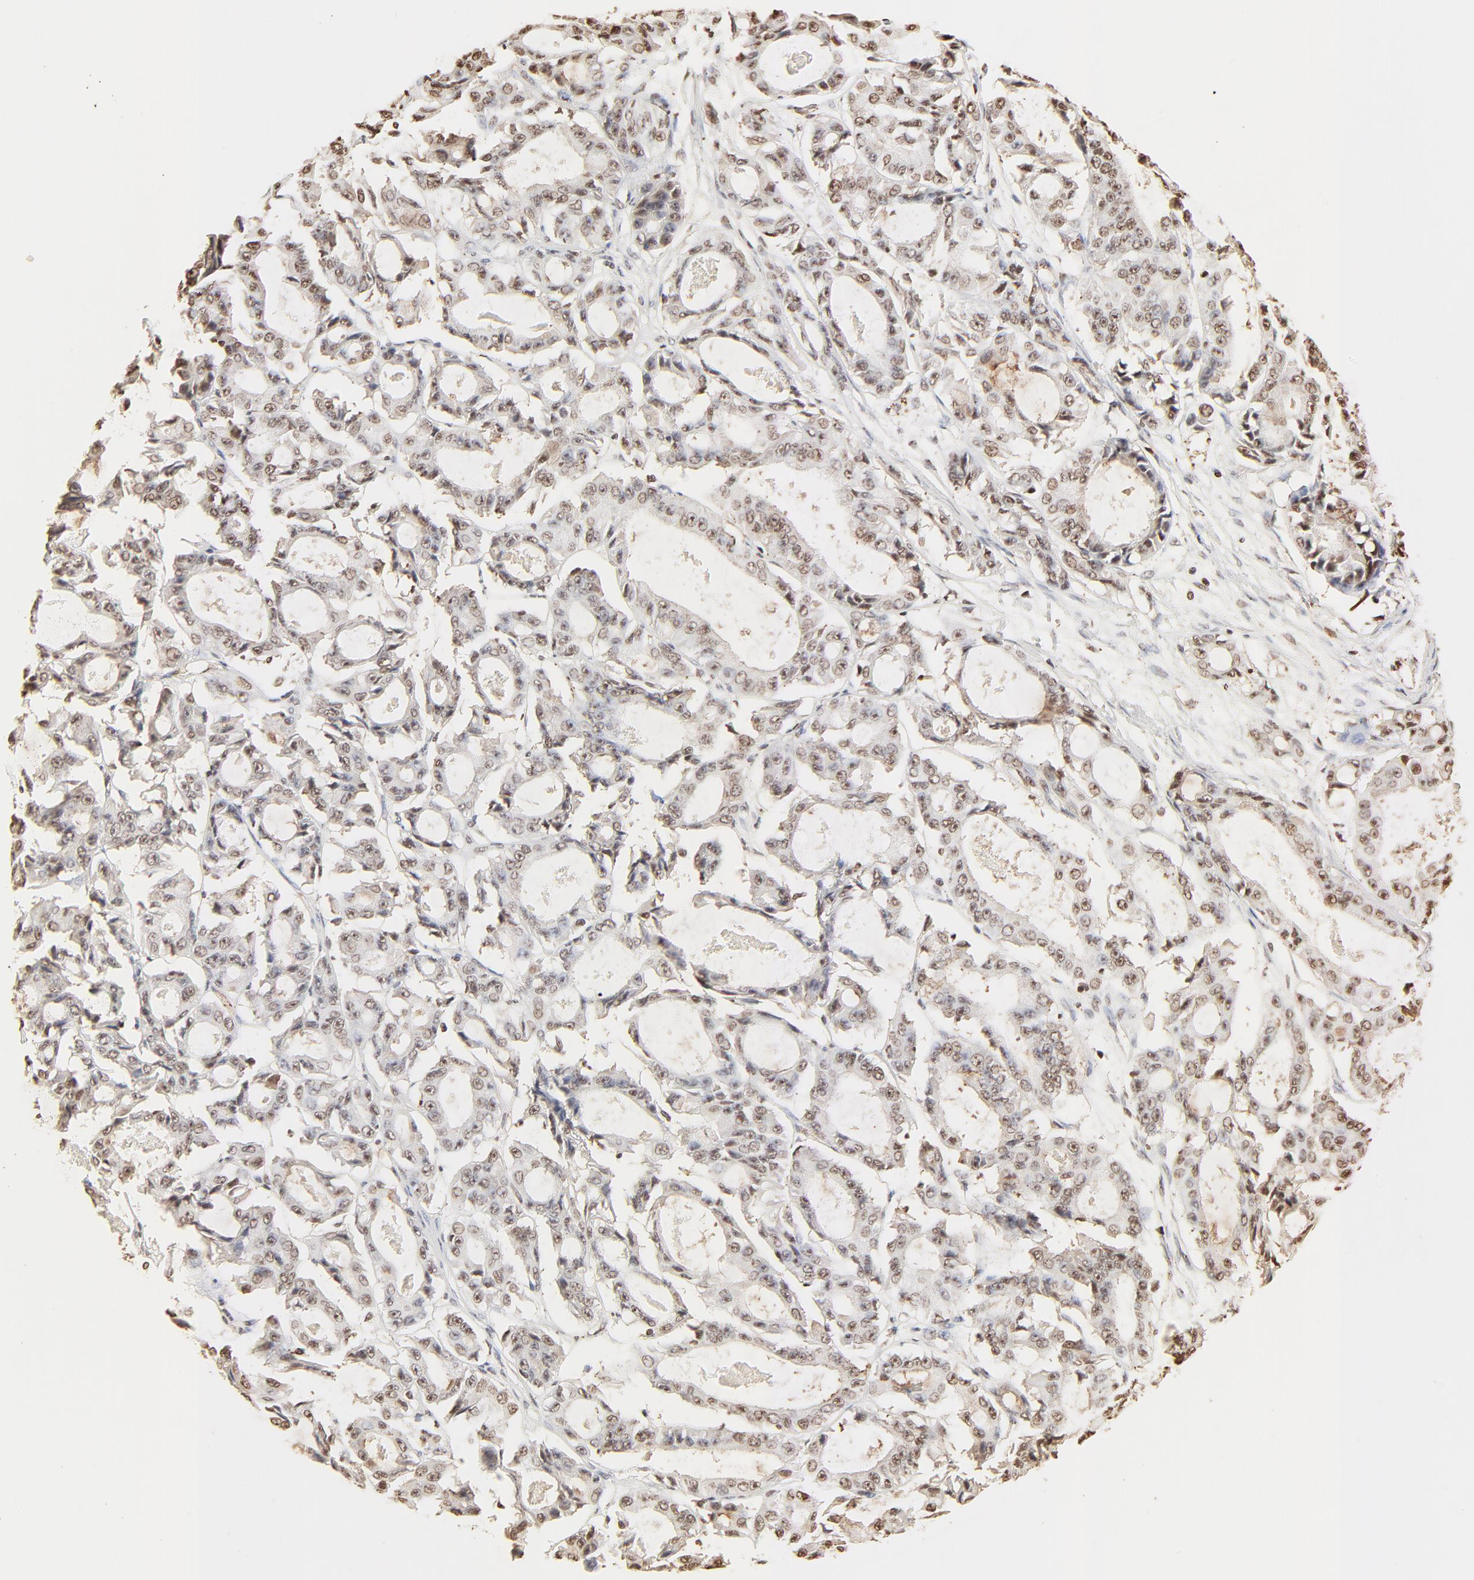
{"staining": {"intensity": "weak", "quantity": "25%-75%", "location": "cytoplasmic/membranous,nuclear"}, "tissue": "ovarian cancer", "cell_type": "Tumor cells", "image_type": "cancer", "snomed": [{"axis": "morphology", "description": "Carcinoma, endometroid"}, {"axis": "topography", "description": "Ovary"}], "caption": "Weak cytoplasmic/membranous and nuclear staining is appreciated in about 25%-75% of tumor cells in endometroid carcinoma (ovarian).", "gene": "FAM50A", "patient": {"sex": "female", "age": 61}}